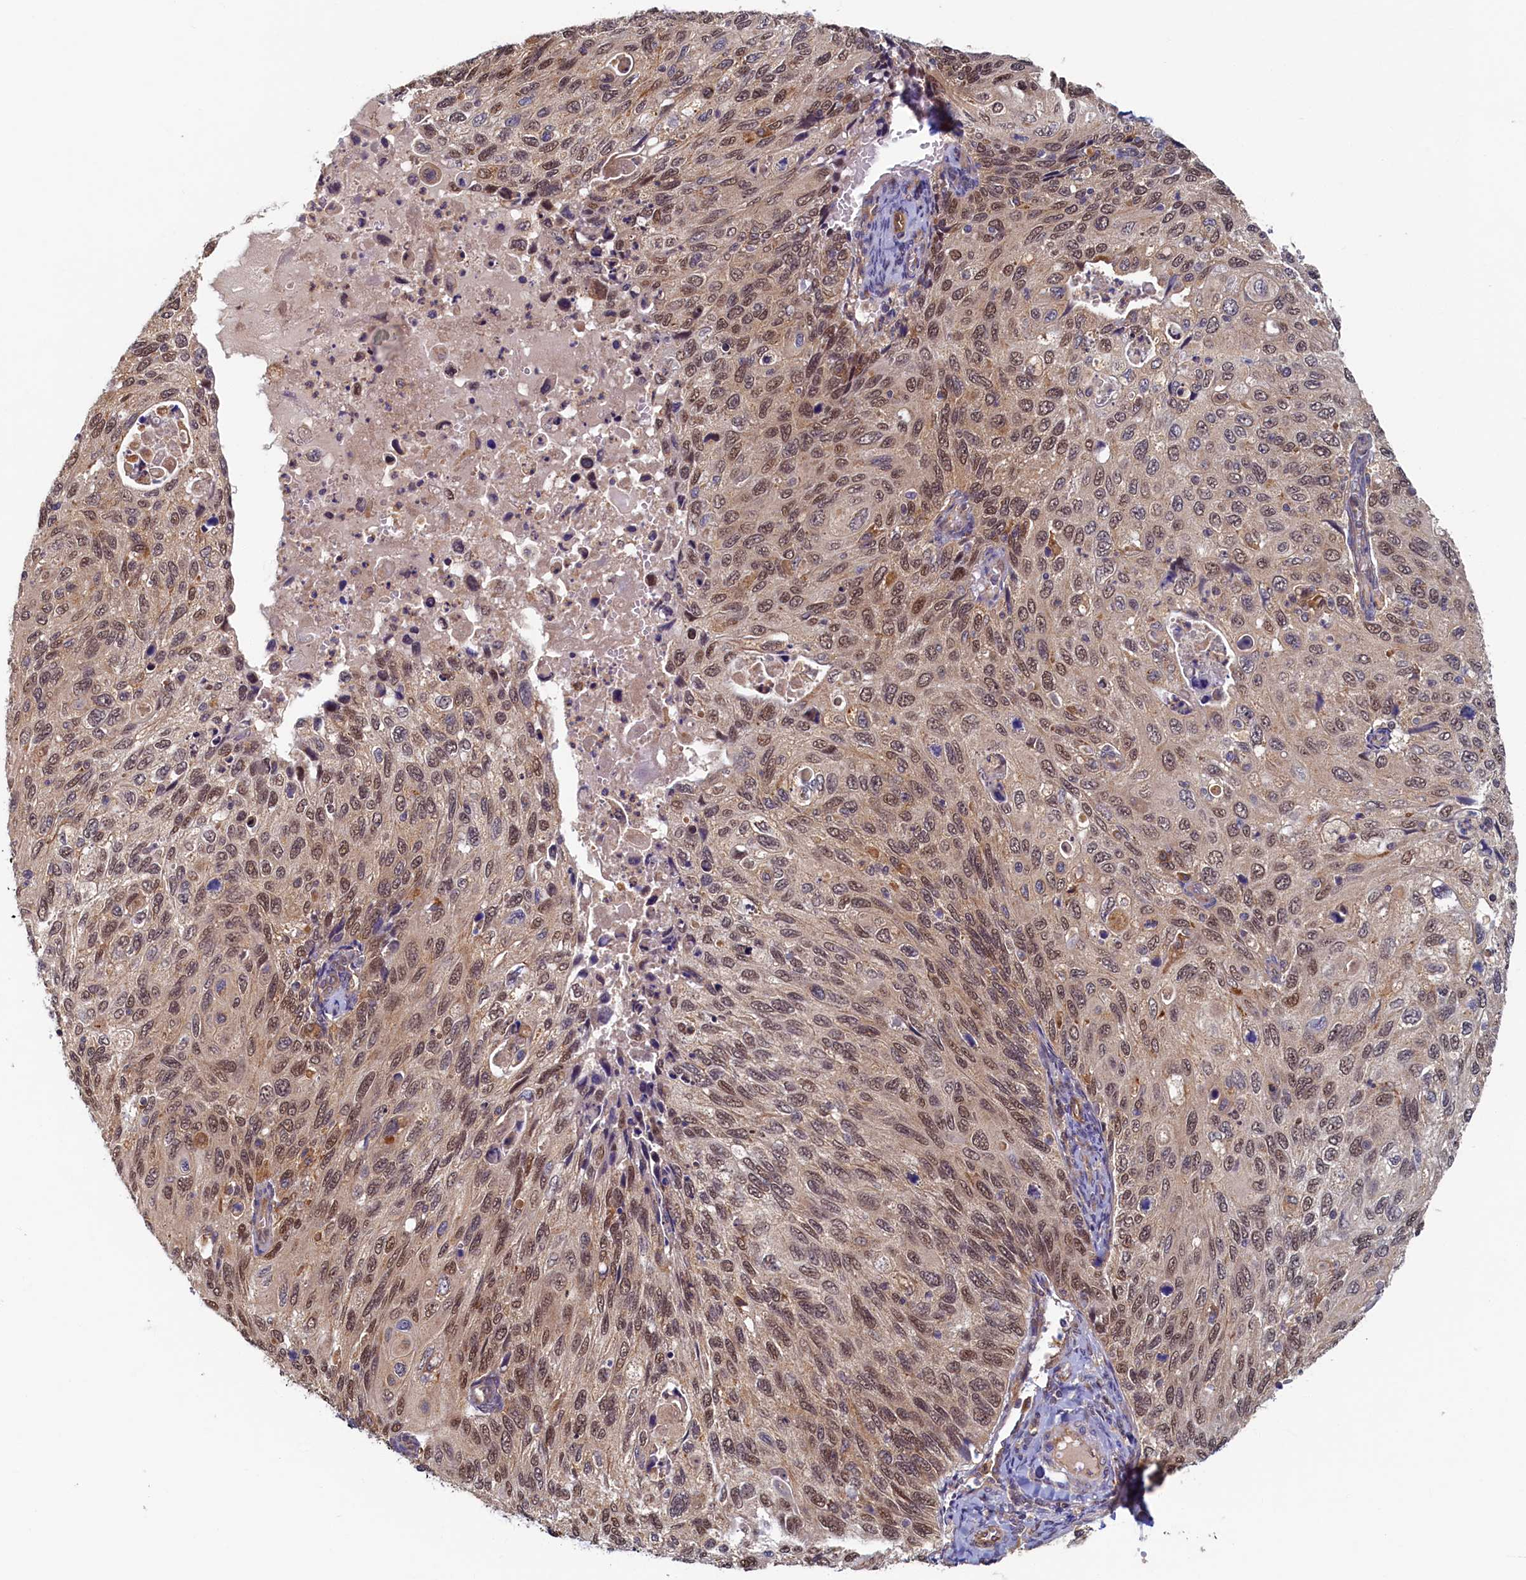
{"staining": {"intensity": "moderate", "quantity": ">75%", "location": "nuclear"}, "tissue": "cervical cancer", "cell_type": "Tumor cells", "image_type": "cancer", "snomed": [{"axis": "morphology", "description": "Squamous cell carcinoma, NOS"}, {"axis": "topography", "description": "Cervix"}], "caption": "This is an image of immunohistochemistry (IHC) staining of cervical squamous cell carcinoma, which shows moderate staining in the nuclear of tumor cells.", "gene": "STX12", "patient": {"sex": "female", "age": 70}}